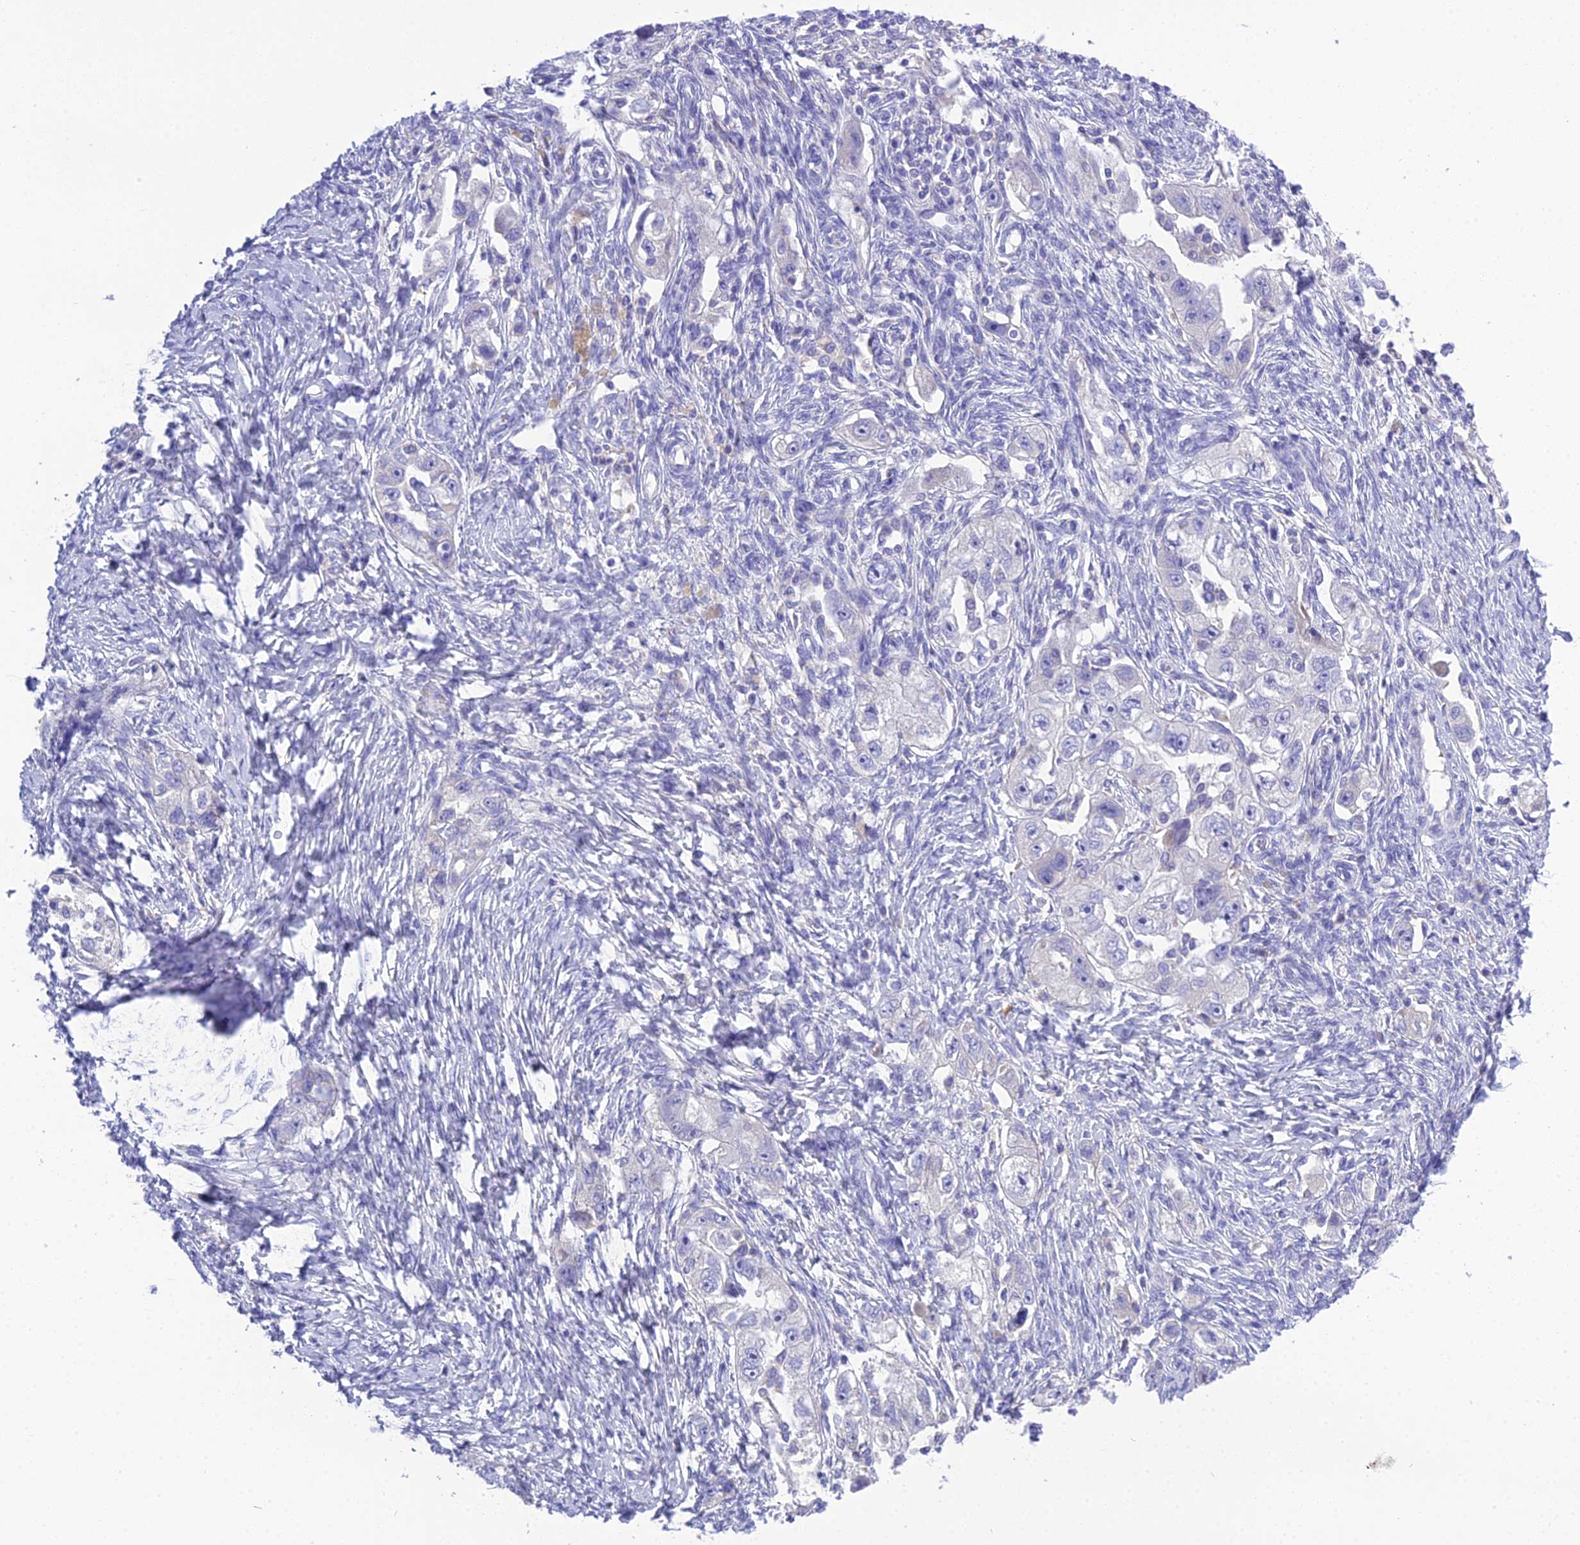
{"staining": {"intensity": "negative", "quantity": "none", "location": "none"}, "tissue": "ovarian cancer", "cell_type": "Tumor cells", "image_type": "cancer", "snomed": [{"axis": "morphology", "description": "Carcinoma, NOS"}, {"axis": "morphology", "description": "Cystadenocarcinoma, serous, NOS"}, {"axis": "topography", "description": "Ovary"}], "caption": "Tumor cells show no significant protein staining in ovarian cancer (serous cystadenocarcinoma).", "gene": "KIAA0408", "patient": {"sex": "female", "age": 69}}